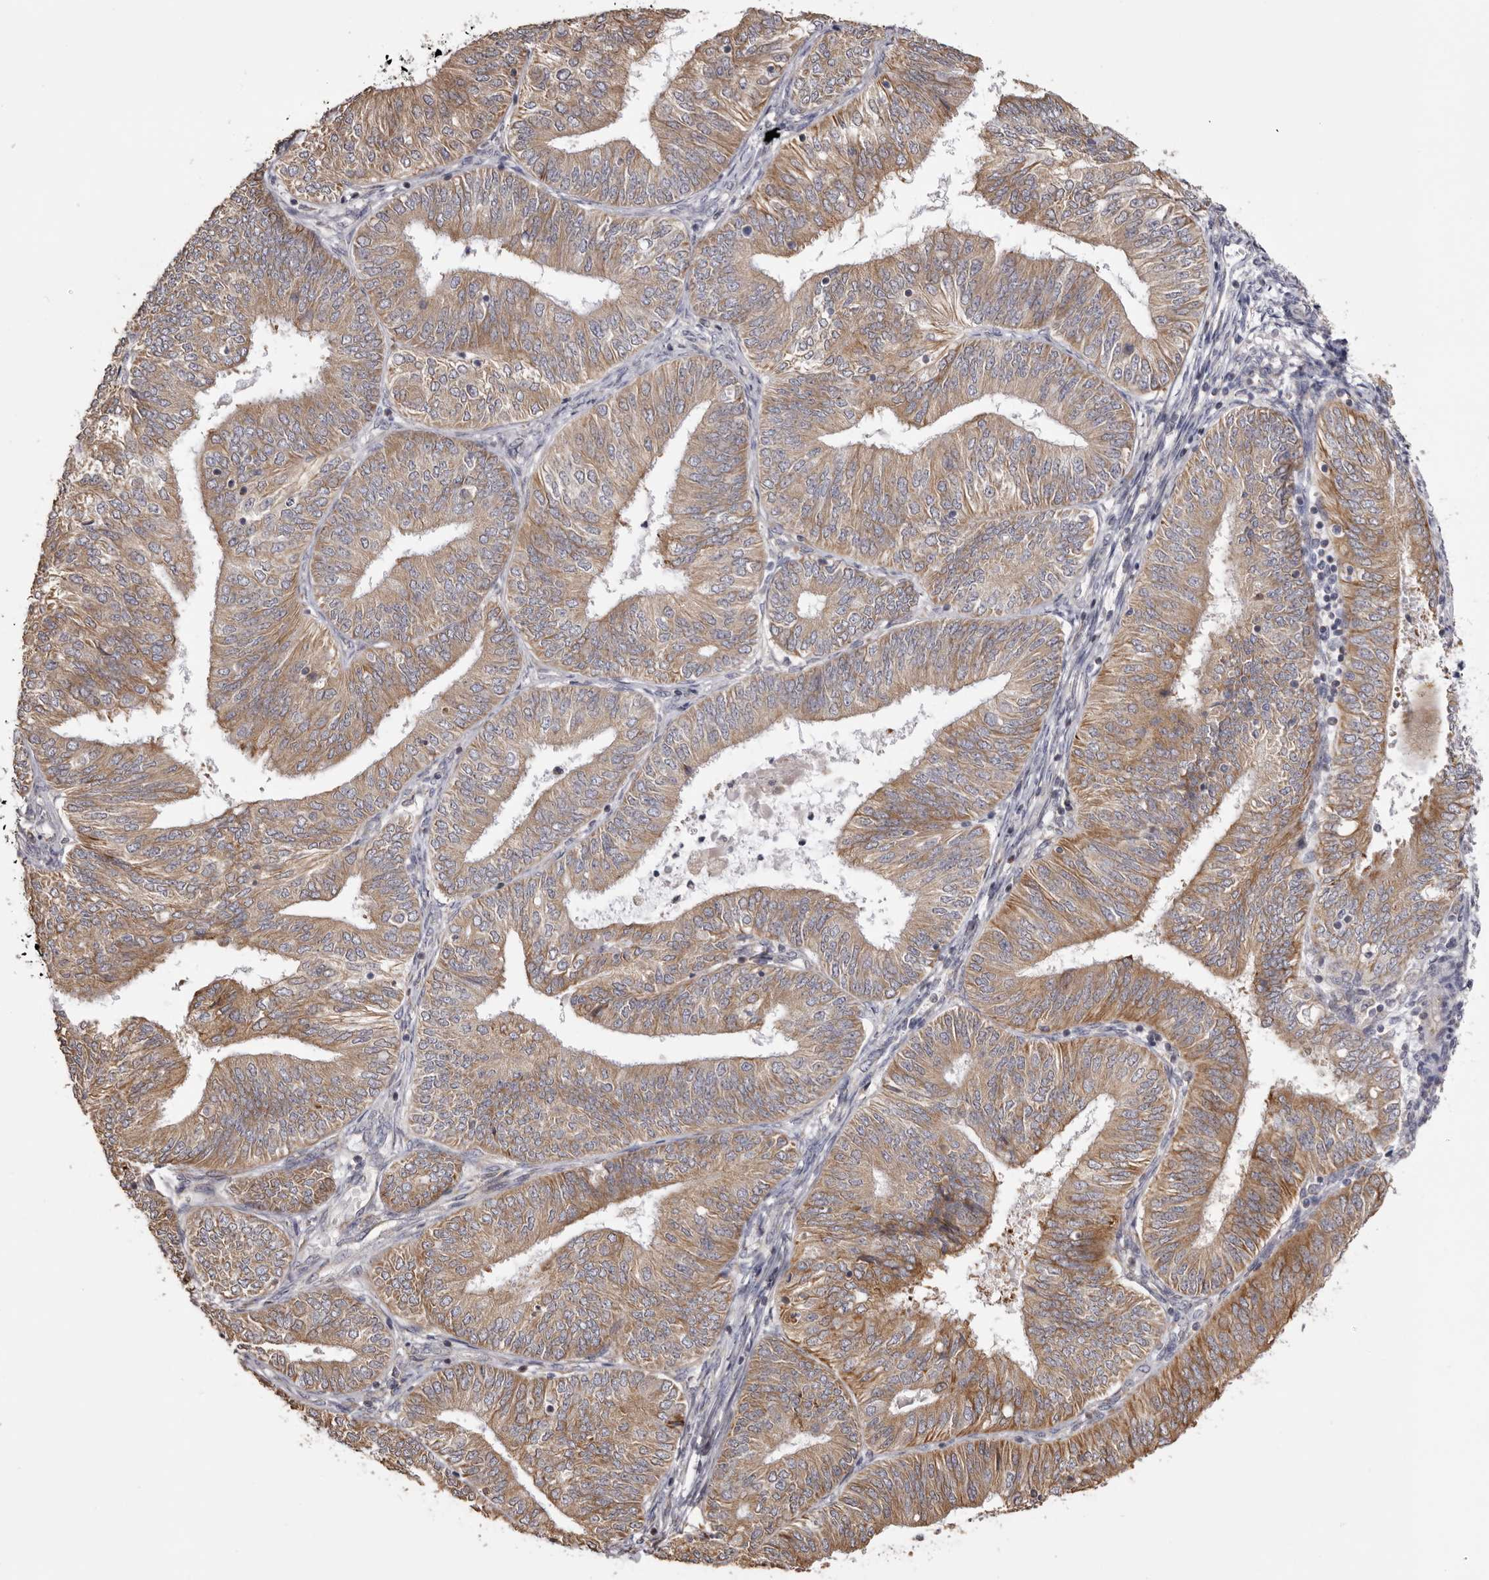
{"staining": {"intensity": "moderate", "quantity": ">75%", "location": "cytoplasmic/membranous"}, "tissue": "endometrial cancer", "cell_type": "Tumor cells", "image_type": "cancer", "snomed": [{"axis": "morphology", "description": "Adenocarcinoma, NOS"}, {"axis": "topography", "description": "Endometrium"}], "caption": "Immunohistochemistry (IHC) (DAB (3,3'-diaminobenzidine)) staining of human adenocarcinoma (endometrial) demonstrates moderate cytoplasmic/membranous protein staining in about >75% of tumor cells. The staining was performed using DAB (3,3'-diaminobenzidine) to visualize the protein expression in brown, while the nuclei were stained in blue with hematoxylin (Magnification: 20x).", "gene": "PIGX", "patient": {"sex": "female", "age": 58}}